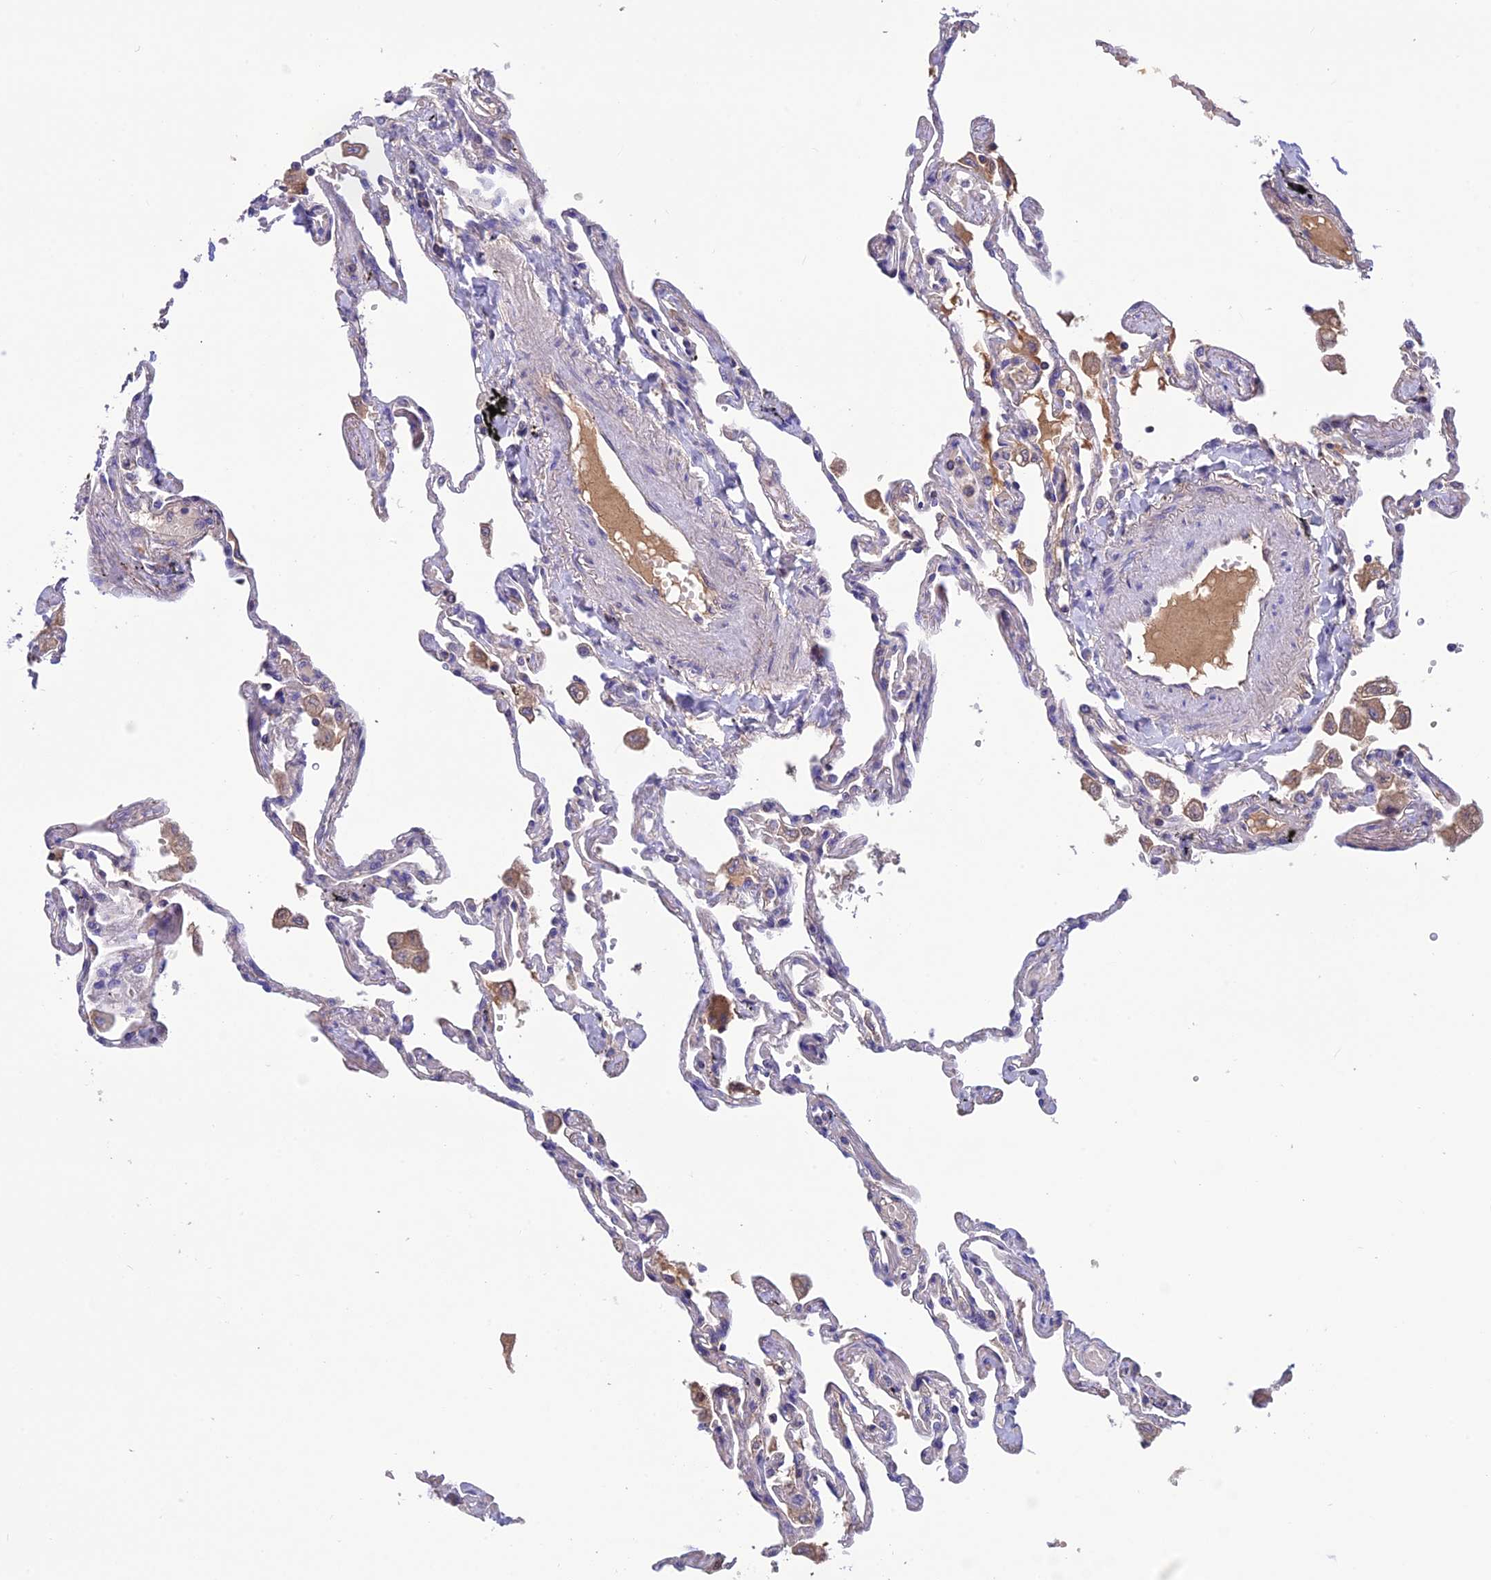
{"staining": {"intensity": "weak", "quantity": "<25%", "location": "cytoplasmic/membranous"}, "tissue": "lung", "cell_type": "Alveolar cells", "image_type": "normal", "snomed": [{"axis": "morphology", "description": "Normal tissue, NOS"}, {"axis": "topography", "description": "Lung"}], "caption": "Micrograph shows no significant protein expression in alveolar cells of unremarkable lung.", "gene": "PZP", "patient": {"sex": "female", "age": 67}}